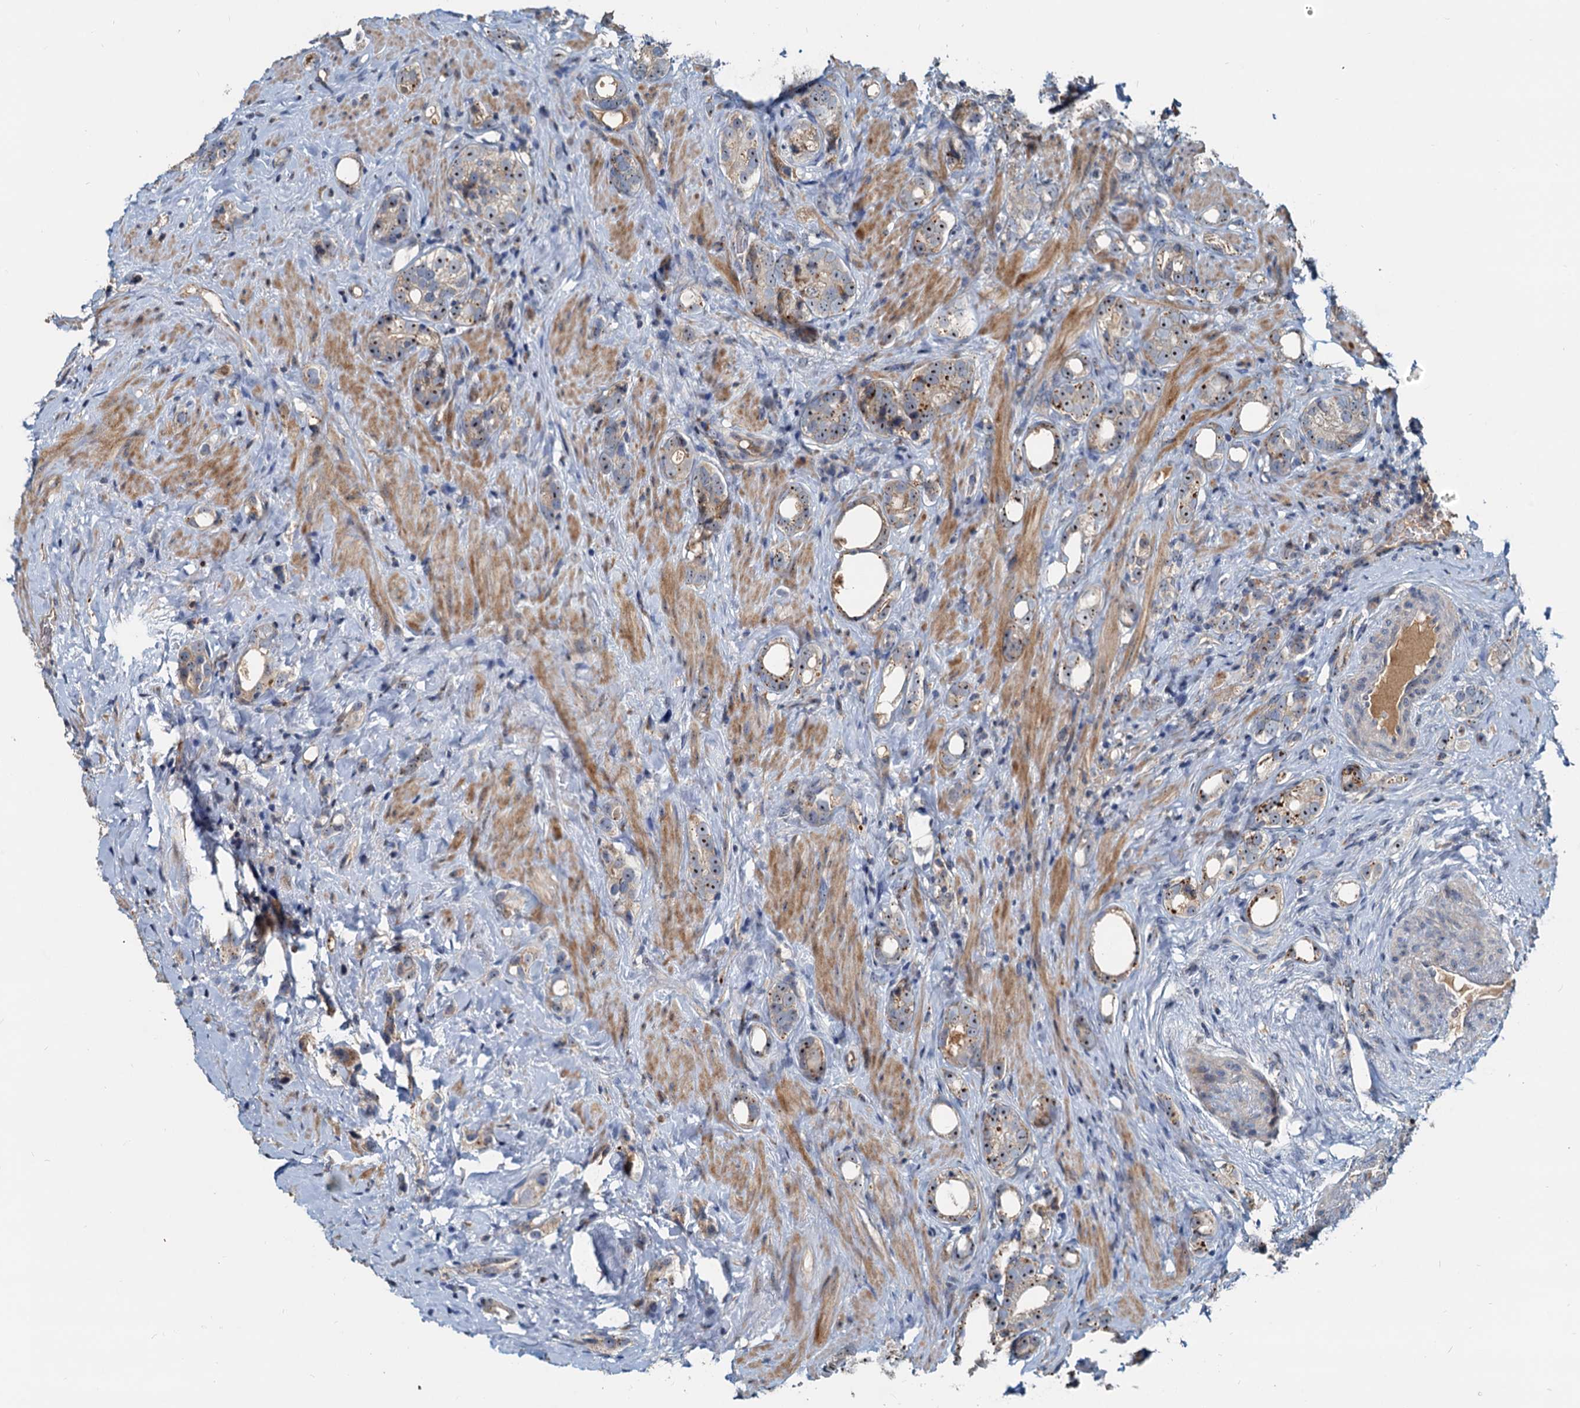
{"staining": {"intensity": "moderate", "quantity": "<25%", "location": "cytoplasmic/membranous,nuclear"}, "tissue": "prostate cancer", "cell_type": "Tumor cells", "image_type": "cancer", "snomed": [{"axis": "morphology", "description": "Adenocarcinoma, High grade"}, {"axis": "topography", "description": "Prostate"}], "caption": "Human prostate high-grade adenocarcinoma stained with a protein marker displays moderate staining in tumor cells.", "gene": "RGS7BP", "patient": {"sex": "male", "age": 63}}